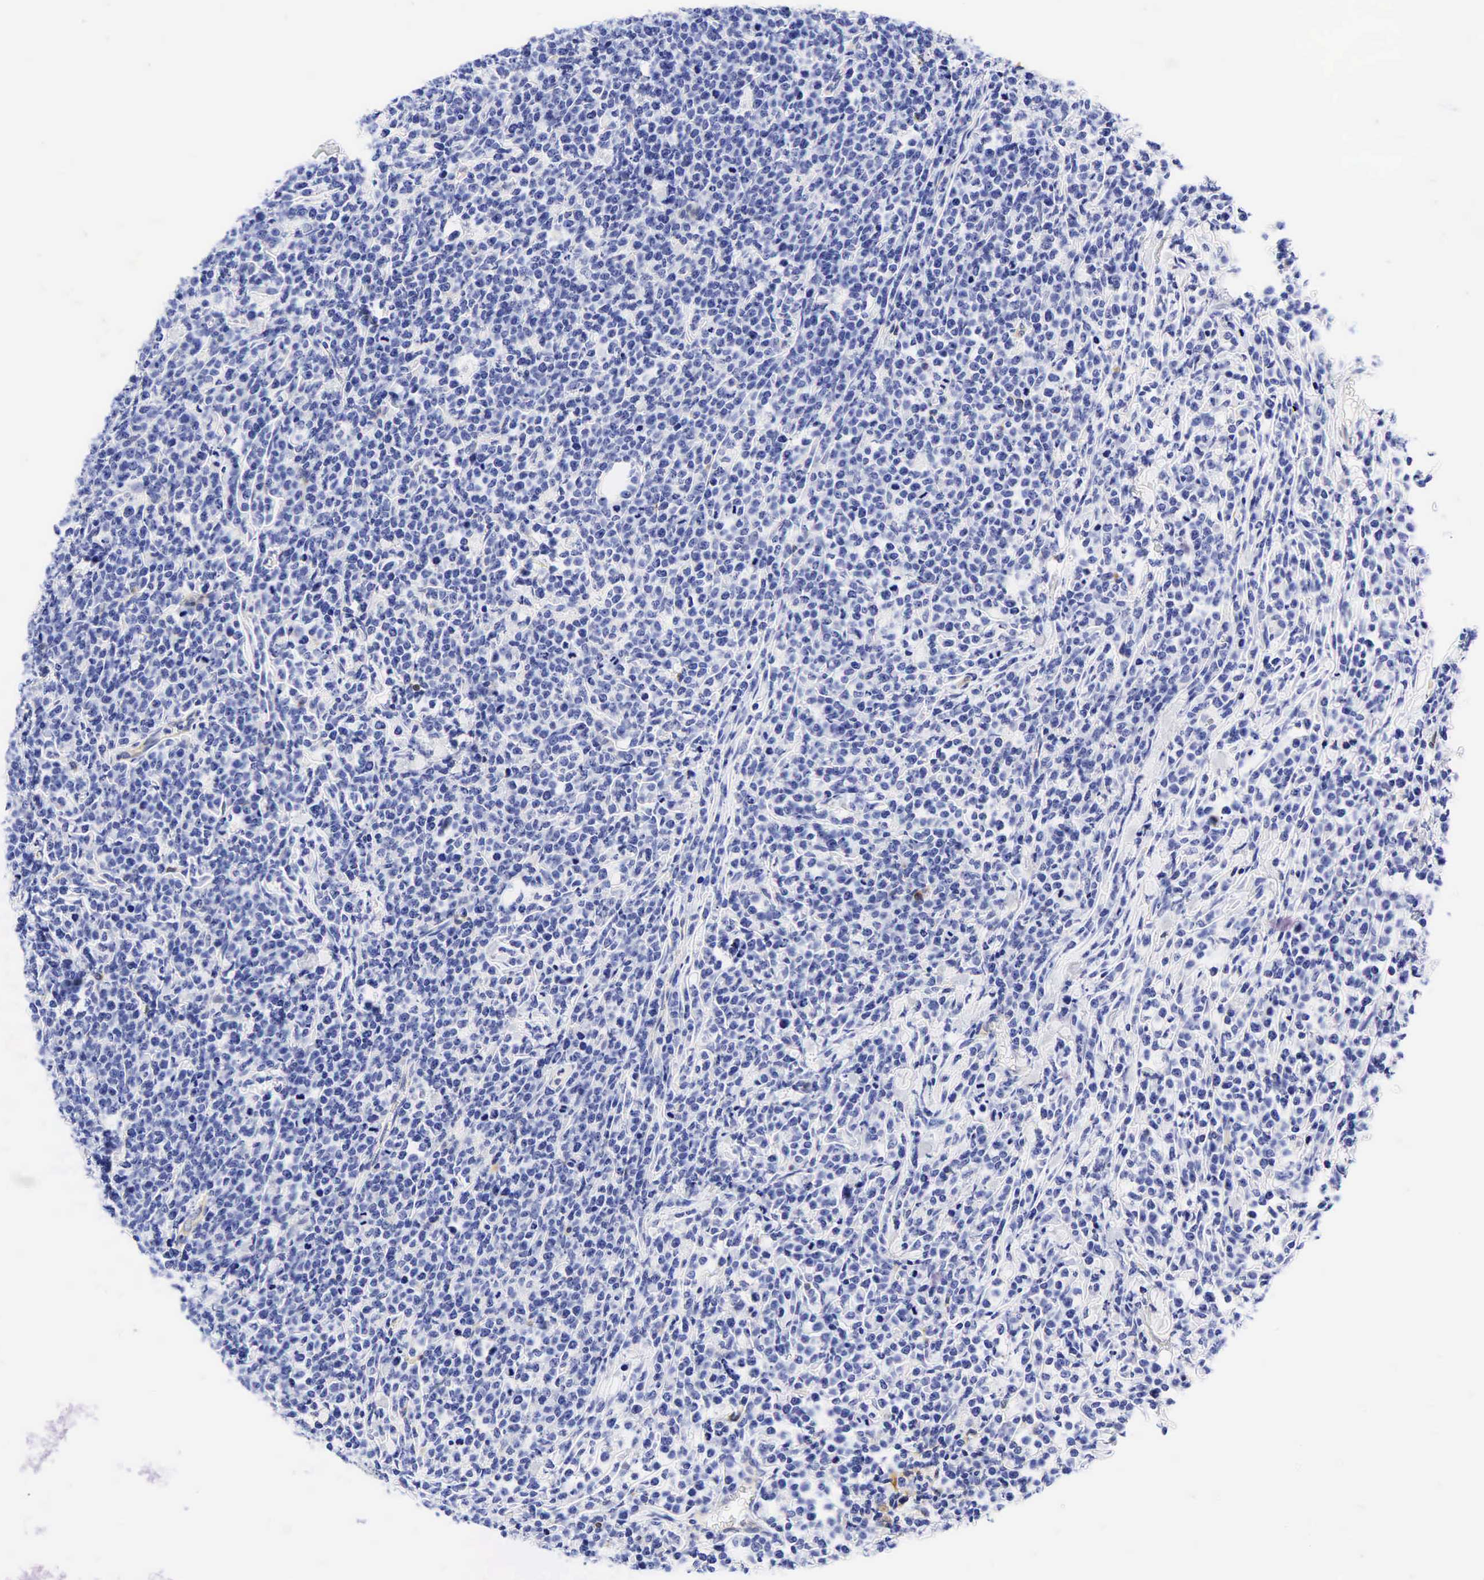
{"staining": {"intensity": "negative", "quantity": "none", "location": "none"}, "tissue": "lymphoma", "cell_type": "Tumor cells", "image_type": "cancer", "snomed": [{"axis": "morphology", "description": "Malignant lymphoma, non-Hodgkin's type, High grade"}, {"axis": "topography", "description": "Small intestine"}, {"axis": "topography", "description": "Colon"}], "caption": "Immunohistochemistry (IHC) micrograph of neoplastic tissue: high-grade malignant lymphoma, non-Hodgkin's type stained with DAB displays no significant protein expression in tumor cells.", "gene": "TNFRSF8", "patient": {"sex": "male", "age": 8}}